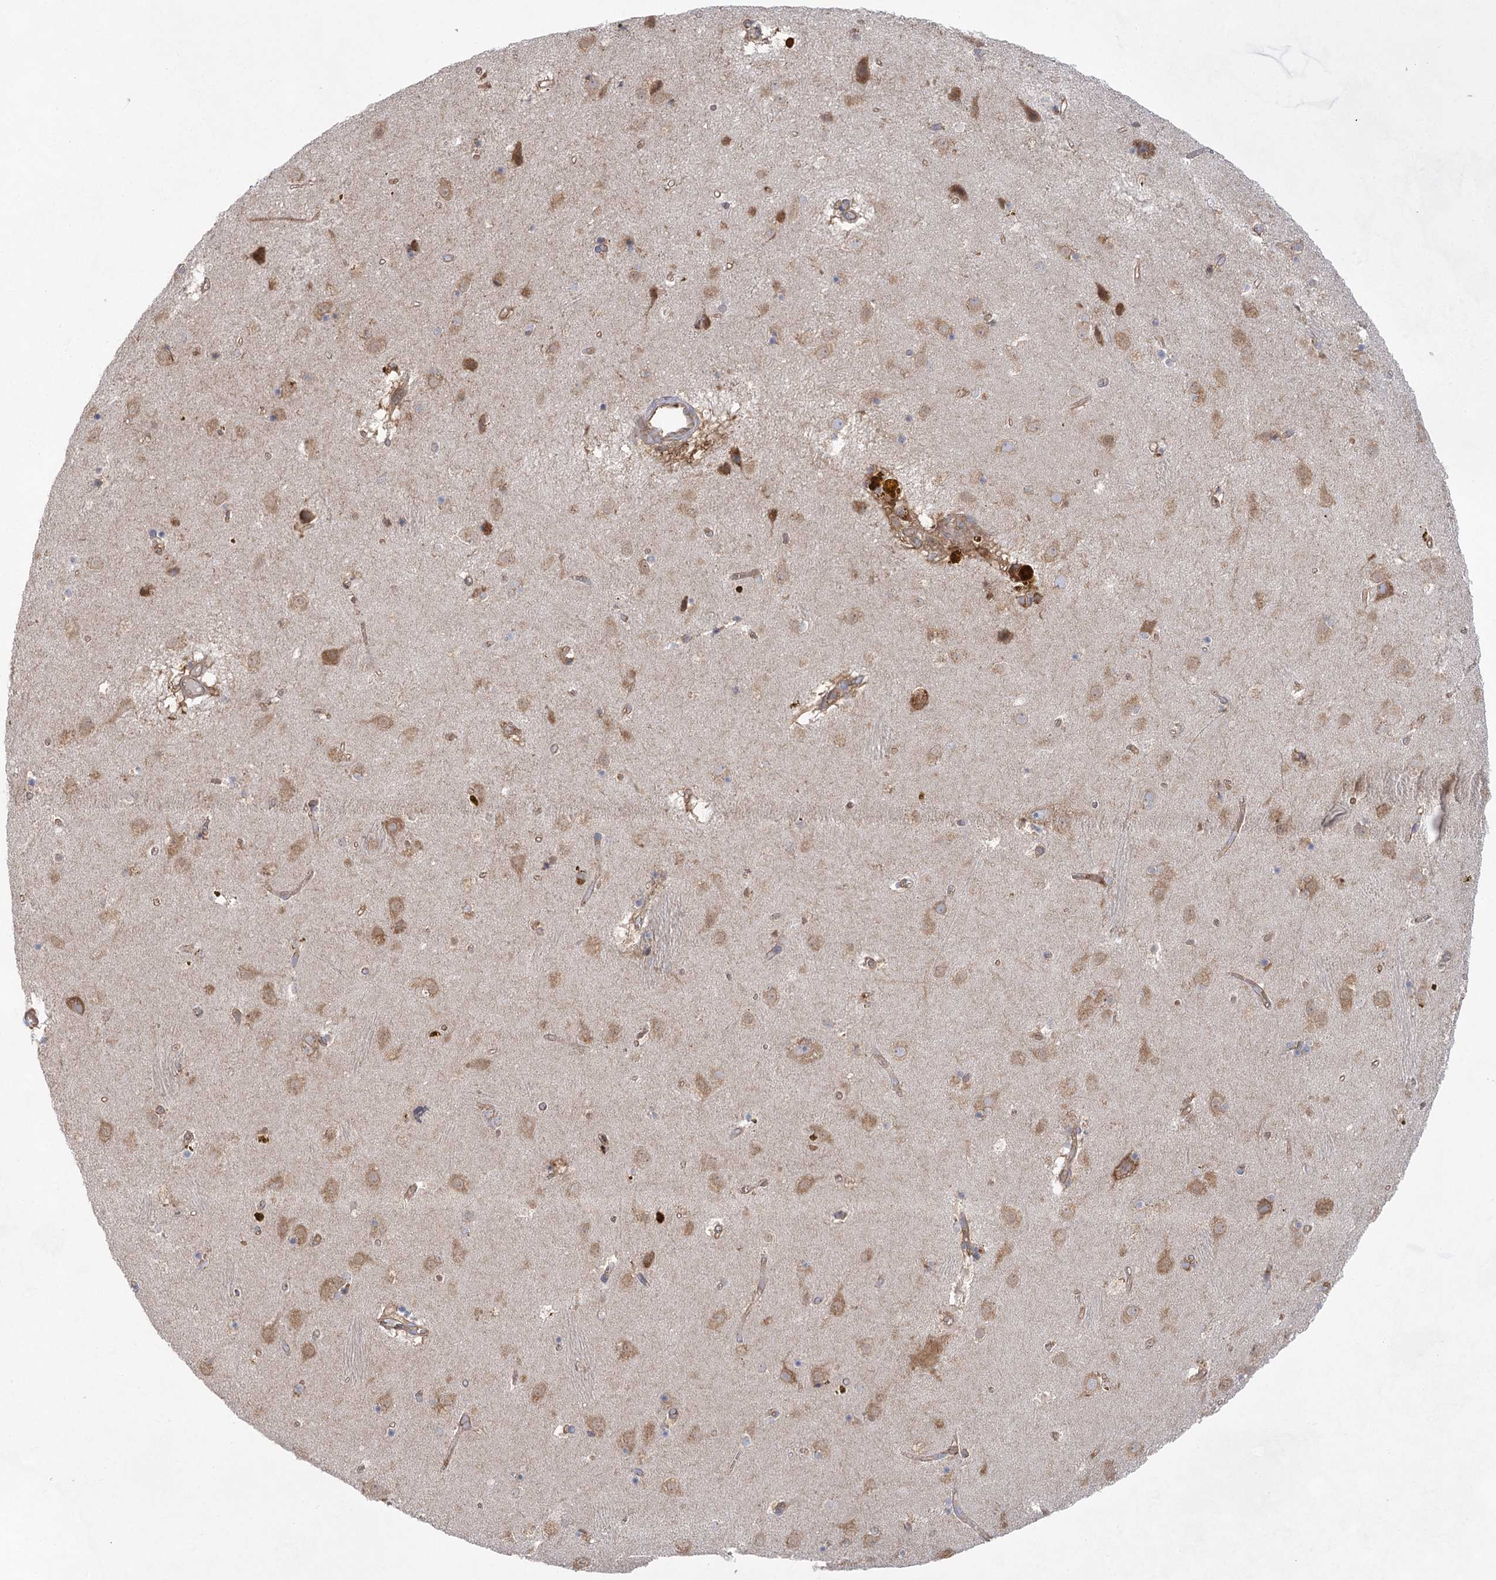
{"staining": {"intensity": "moderate", "quantity": "<25%", "location": "cytoplasmic/membranous"}, "tissue": "caudate", "cell_type": "Glial cells", "image_type": "normal", "snomed": [{"axis": "morphology", "description": "Normal tissue, NOS"}, {"axis": "topography", "description": "Lateral ventricle wall"}], "caption": "A brown stain shows moderate cytoplasmic/membranous staining of a protein in glial cells of normal caudate. The protein is stained brown, and the nuclei are stained in blue (DAB (3,3'-diaminobenzidine) IHC with brightfield microscopy, high magnification).", "gene": "EIF3A", "patient": {"sex": "male", "age": 70}}